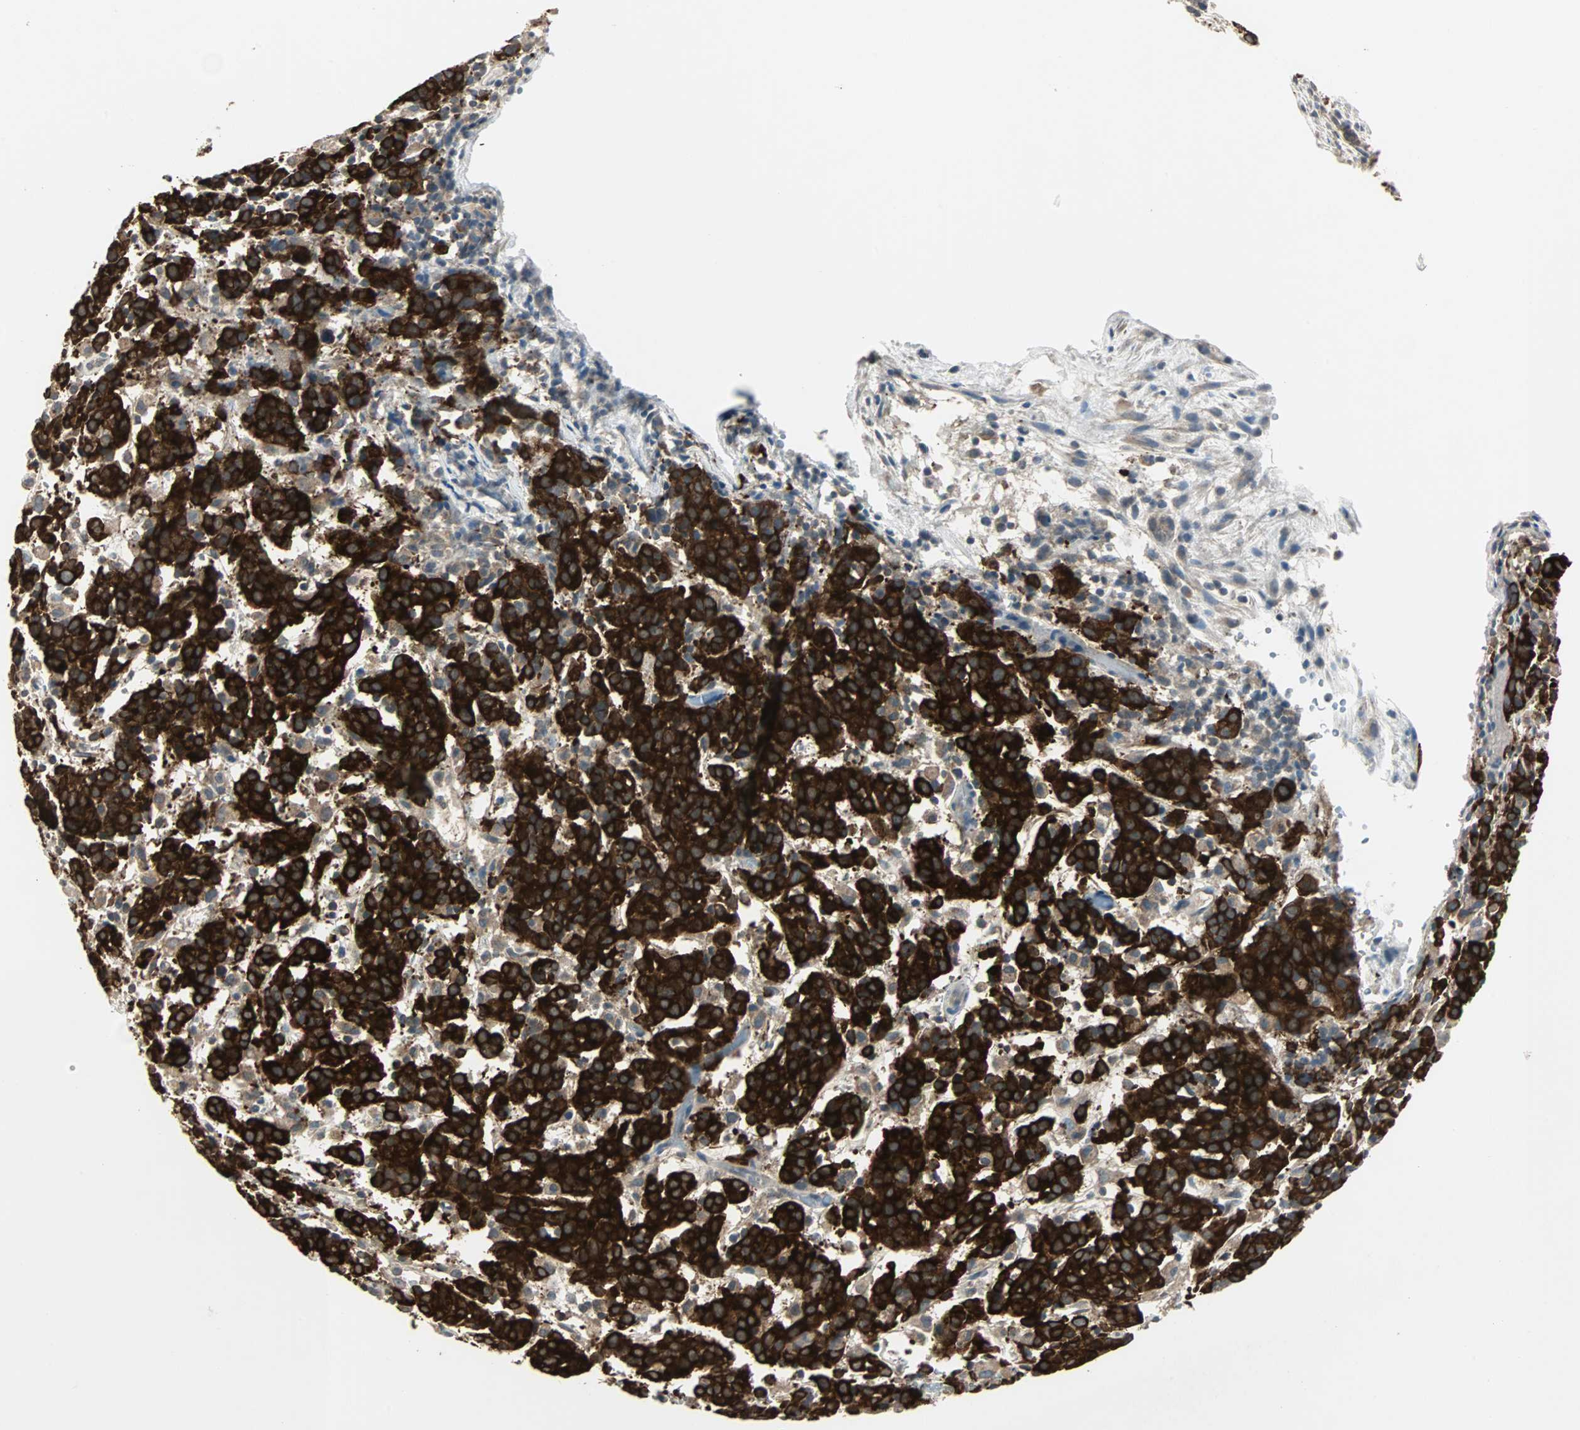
{"staining": {"intensity": "strong", "quantity": ">75%", "location": "cytoplasmic/membranous"}, "tissue": "cervical cancer", "cell_type": "Tumor cells", "image_type": "cancer", "snomed": [{"axis": "morphology", "description": "Normal tissue, NOS"}, {"axis": "morphology", "description": "Squamous cell carcinoma, NOS"}, {"axis": "topography", "description": "Cervix"}], "caption": "Human cervical cancer (squamous cell carcinoma) stained for a protein (brown) reveals strong cytoplasmic/membranous positive positivity in about >75% of tumor cells.", "gene": "CMC2", "patient": {"sex": "female", "age": 67}}